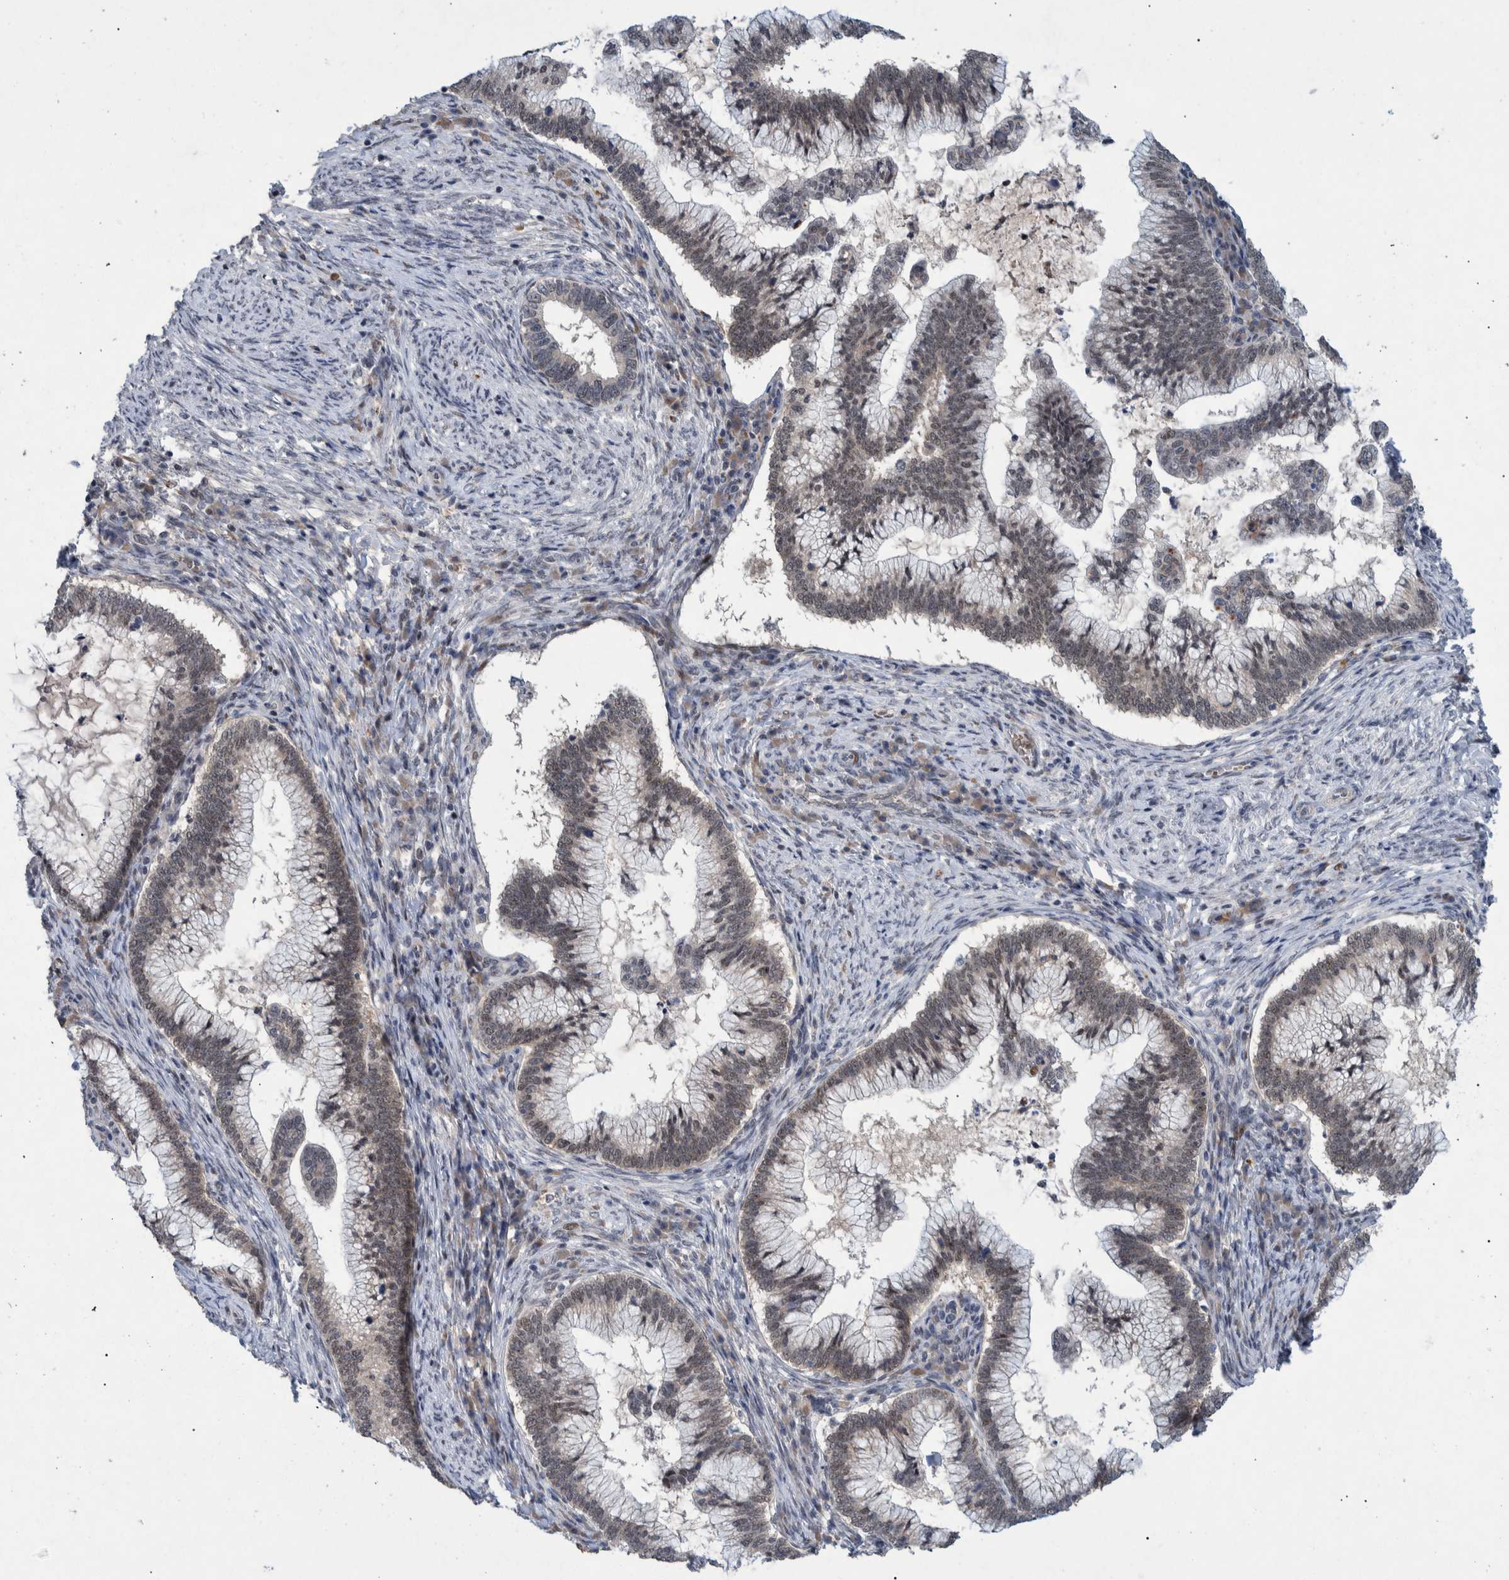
{"staining": {"intensity": "weak", "quantity": "<25%", "location": "nuclear"}, "tissue": "cervical cancer", "cell_type": "Tumor cells", "image_type": "cancer", "snomed": [{"axis": "morphology", "description": "Adenocarcinoma, NOS"}, {"axis": "topography", "description": "Cervix"}], "caption": "An image of cervical adenocarcinoma stained for a protein demonstrates no brown staining in tumor cells.", "gene": "ESRP1", "patient": {"sex": "female", "age": 36}}